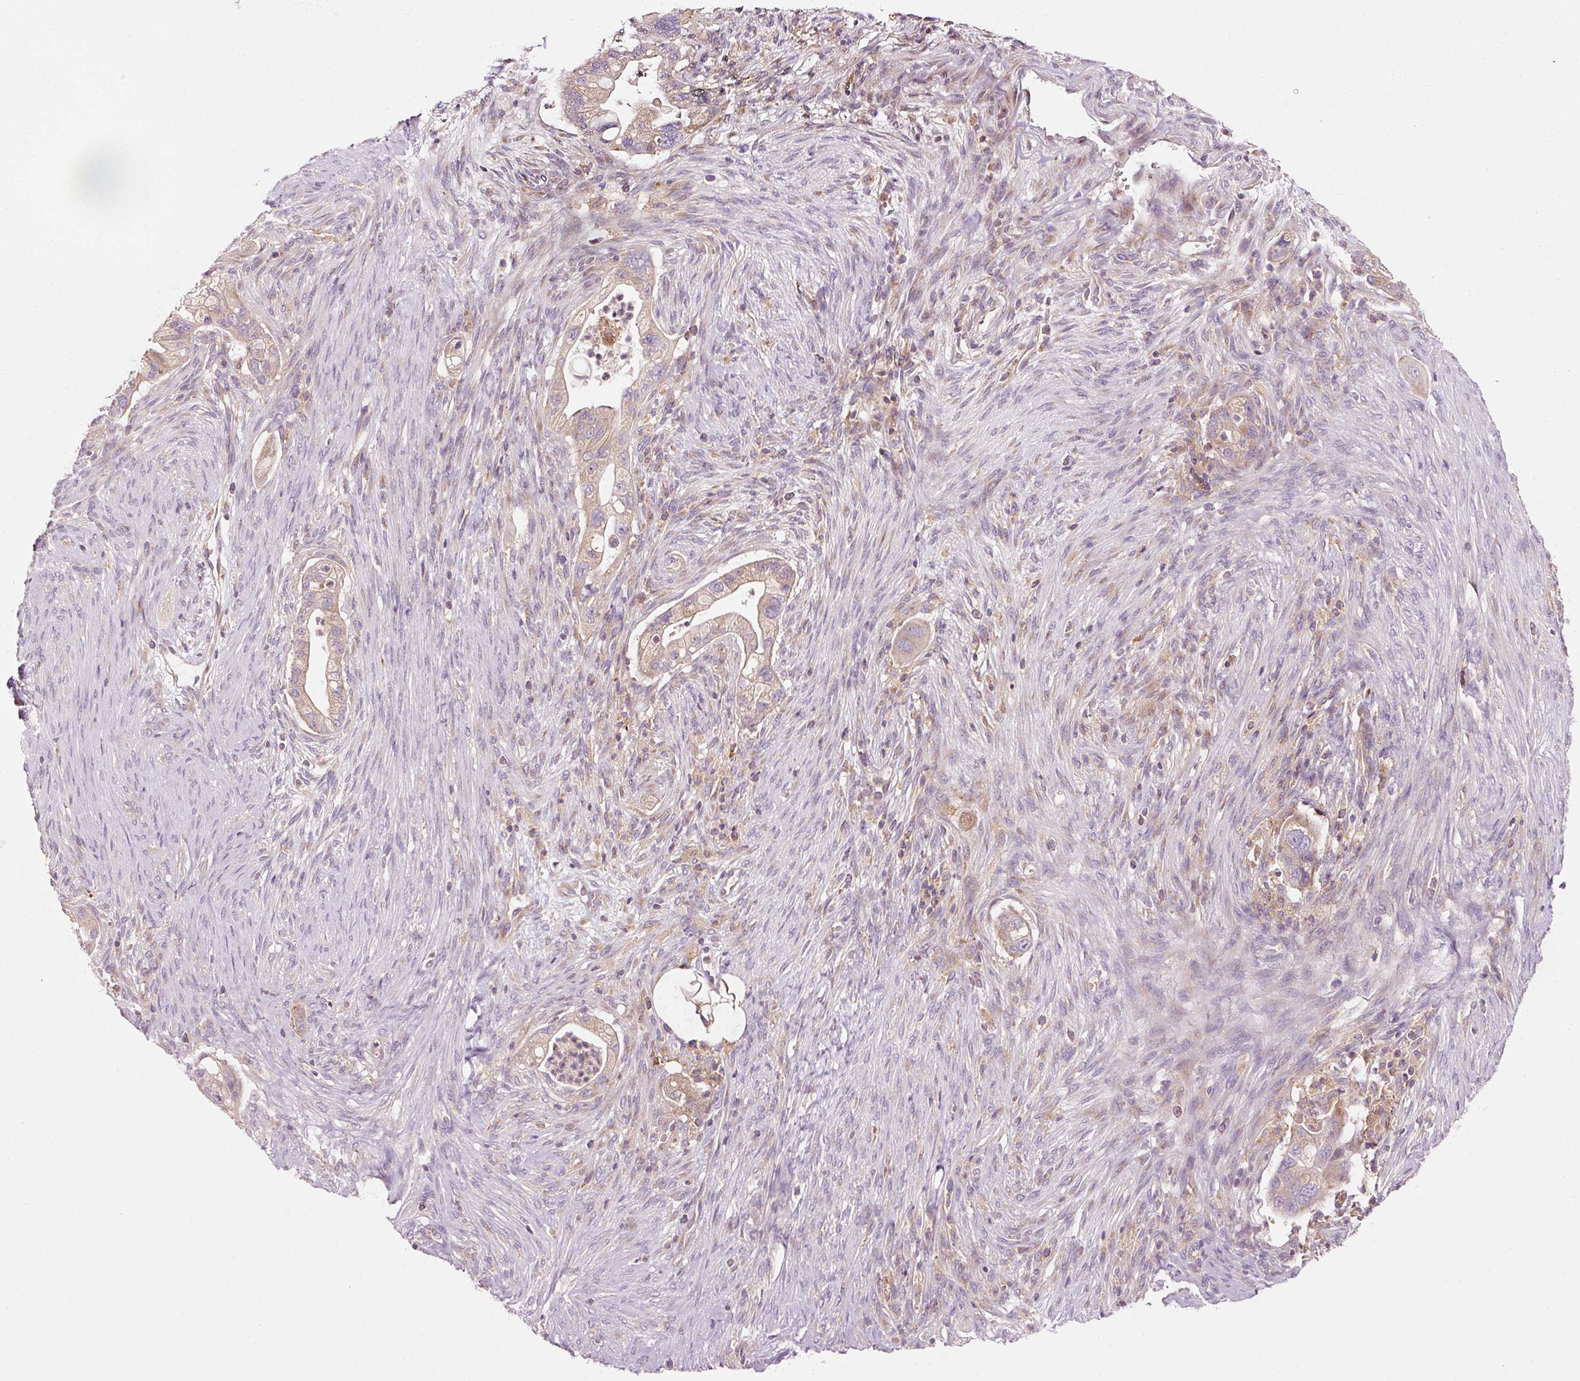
{"staining": {"intensity": "weak", "quantity": ">75%", "location": "cytoplasmic/membranous"}, "tissue": "pancreatic cancer", "cell_type": "Tumor cells", "image_type": "cancer", "snomed": [{"axis": "morphology", "description": "Adenocarcinoma, NOS"}, {"axis": "topography", "description": "Pancreas"}], "caption": "A micrograph of human pancreatic cancer stained for a protein displays weak cytoplasmic/membranous brown staining in tumor cells. (Stains: DAB in brown, nuclei in blue, Microscopy: brightfield microscopy at high magnification).", "gene": "NAPA", "patient": {"sex": "male", "age": 44}}